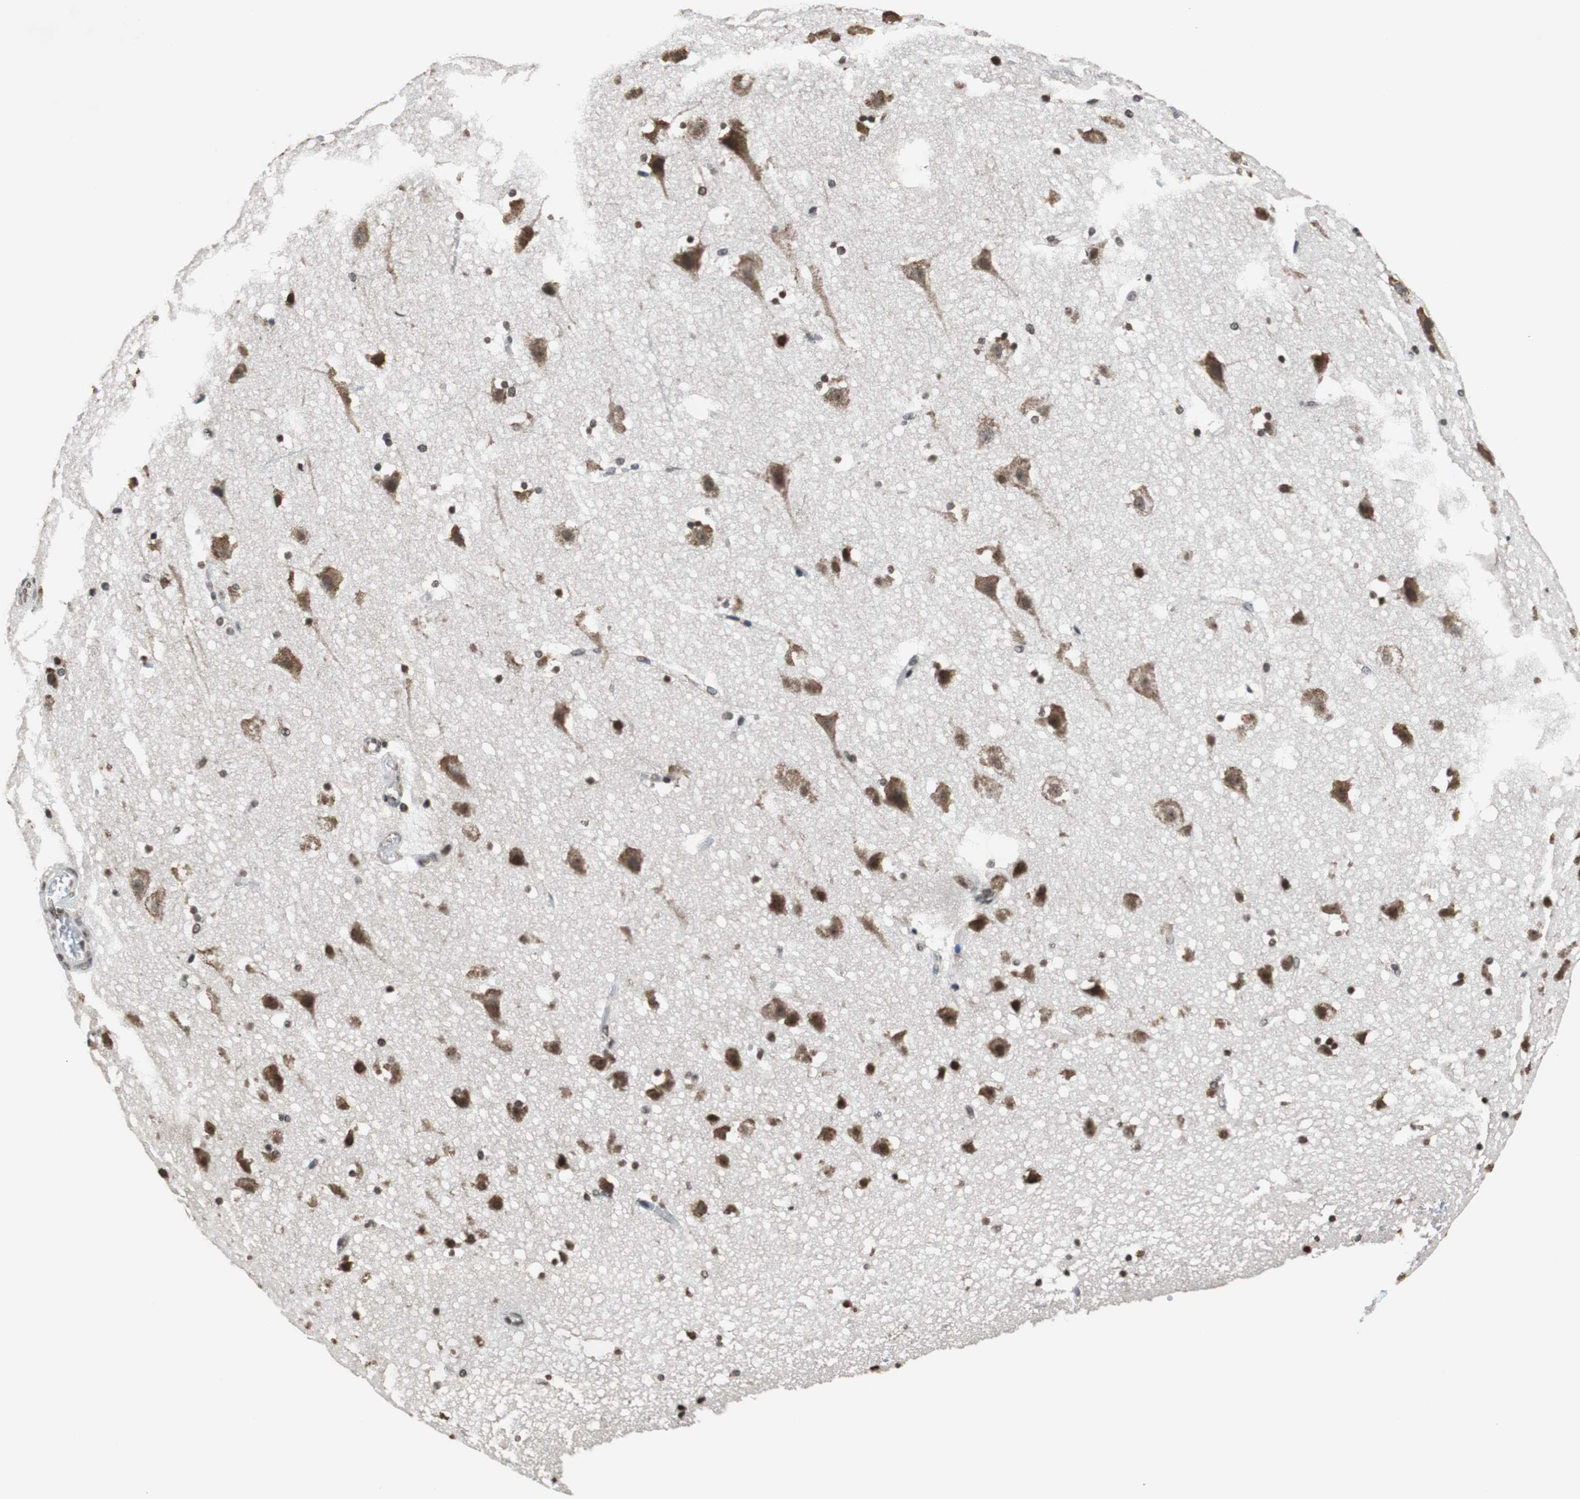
{"staining": {"intensity": "weak", "quantity": ">75%", "location": "nuclear"}, "tissue": "cerebral cortex", "cell_type": "Endothelial cells", "image_type": "normal", "snomed": [{"axis": "morphology", "description": "Normal tissue, NOS"}, {"axis": "topography", "description": "Cerebral cortex"}], "caption": "Immunohistochemical staining of unremarkable cerebral cortex exhibits weak nuclear protein staining in about >75% of endothelial cells.", "gene": "REST", "patient": {"sex": "male", "age": 45}}